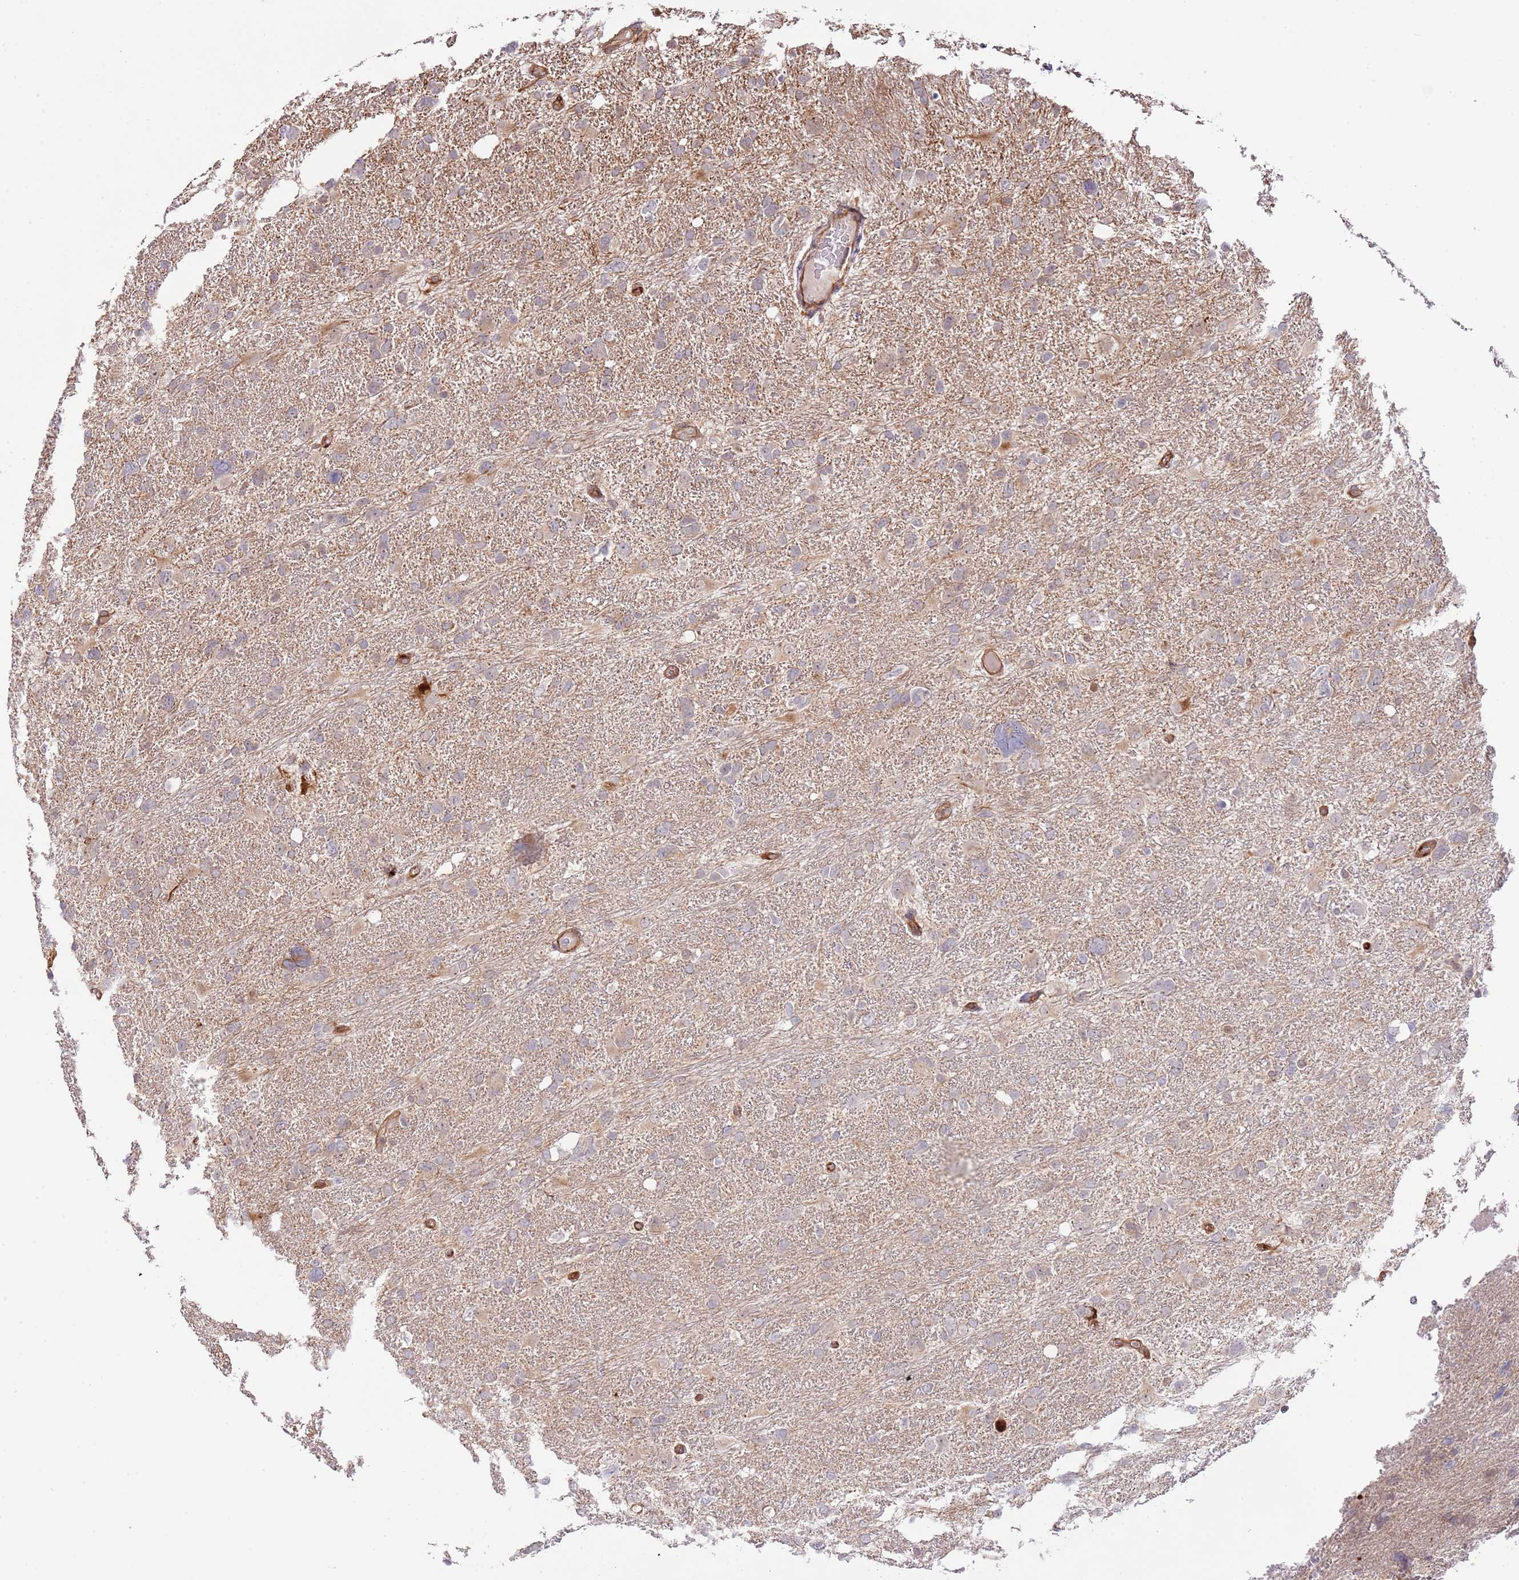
{"staining": {"intensity": "negative", "quantity": "none", "location": "none"}, "tissue": "glioma", "cell_type": "Tumor cells", "image_type": "cancer", "snomed": [{"axis": "morphology", "description": "Glioma, malignant, High grade"}, {"axis": "topography", "description": "Brain"}], "caption": "Immunohistochemistry image of human glioma stained for a protein (brown), which reveals no expression in tumor cells.", "gene": "NEK3", "patient": {"sex": "male", "age": 61}}